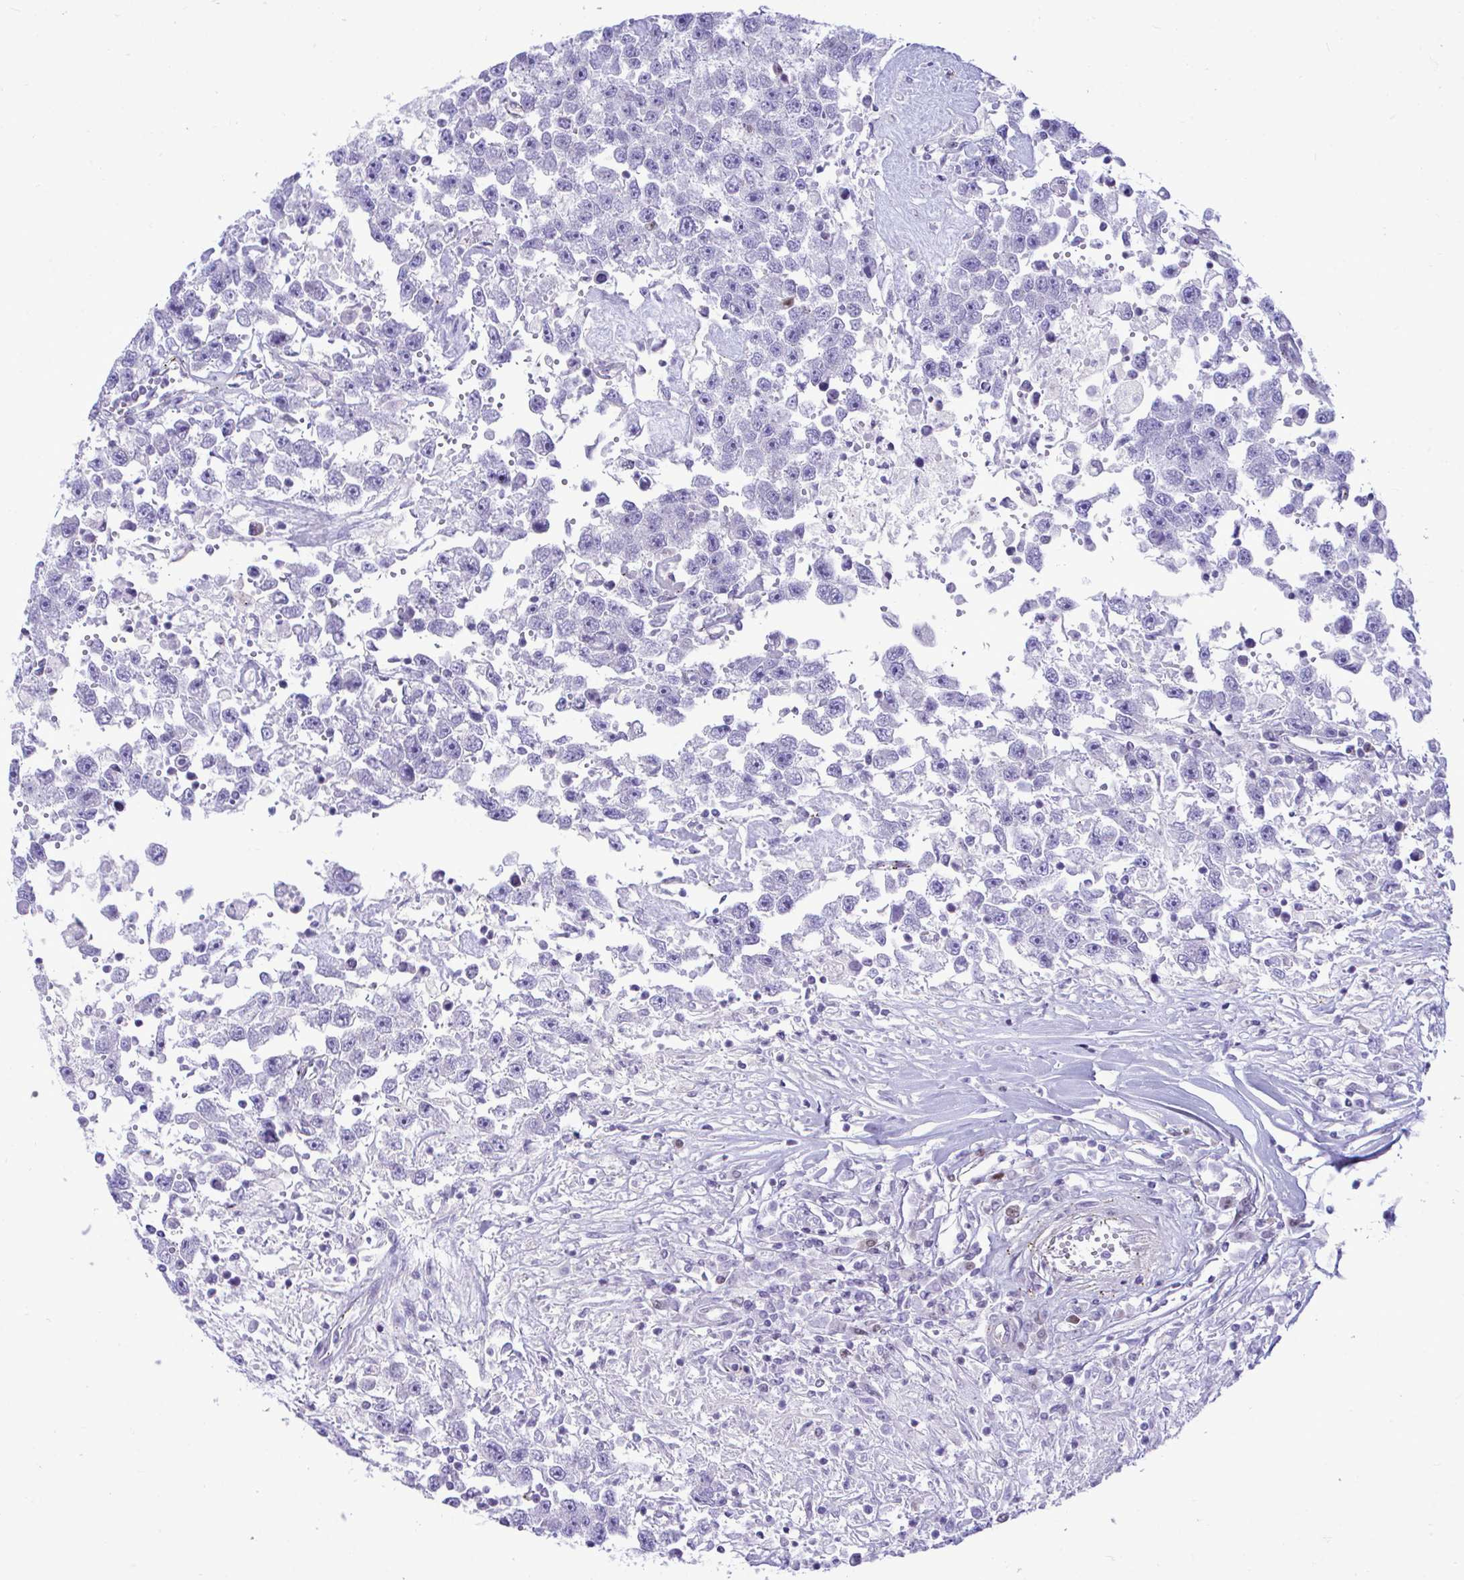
{"staining": {"intensity": "negative", "quantity": "none", "location": "none"}, "tissue": "testis cancer", "cell_type": "Tumor cells", "image_type": "cancer", "snomed": [{"axis": "morphology", "description": "Carcinoma, Embryonal, NOS"}, {"axis": "topography", "description": "Testis"}], "caption": "Testis cancer (embryonal carcinoma) stained for a protein using immunohistochemistry displays no expression tumor cells.", "gene": "SLC25A51", "patient": {"sex": "male", "age": 83}}